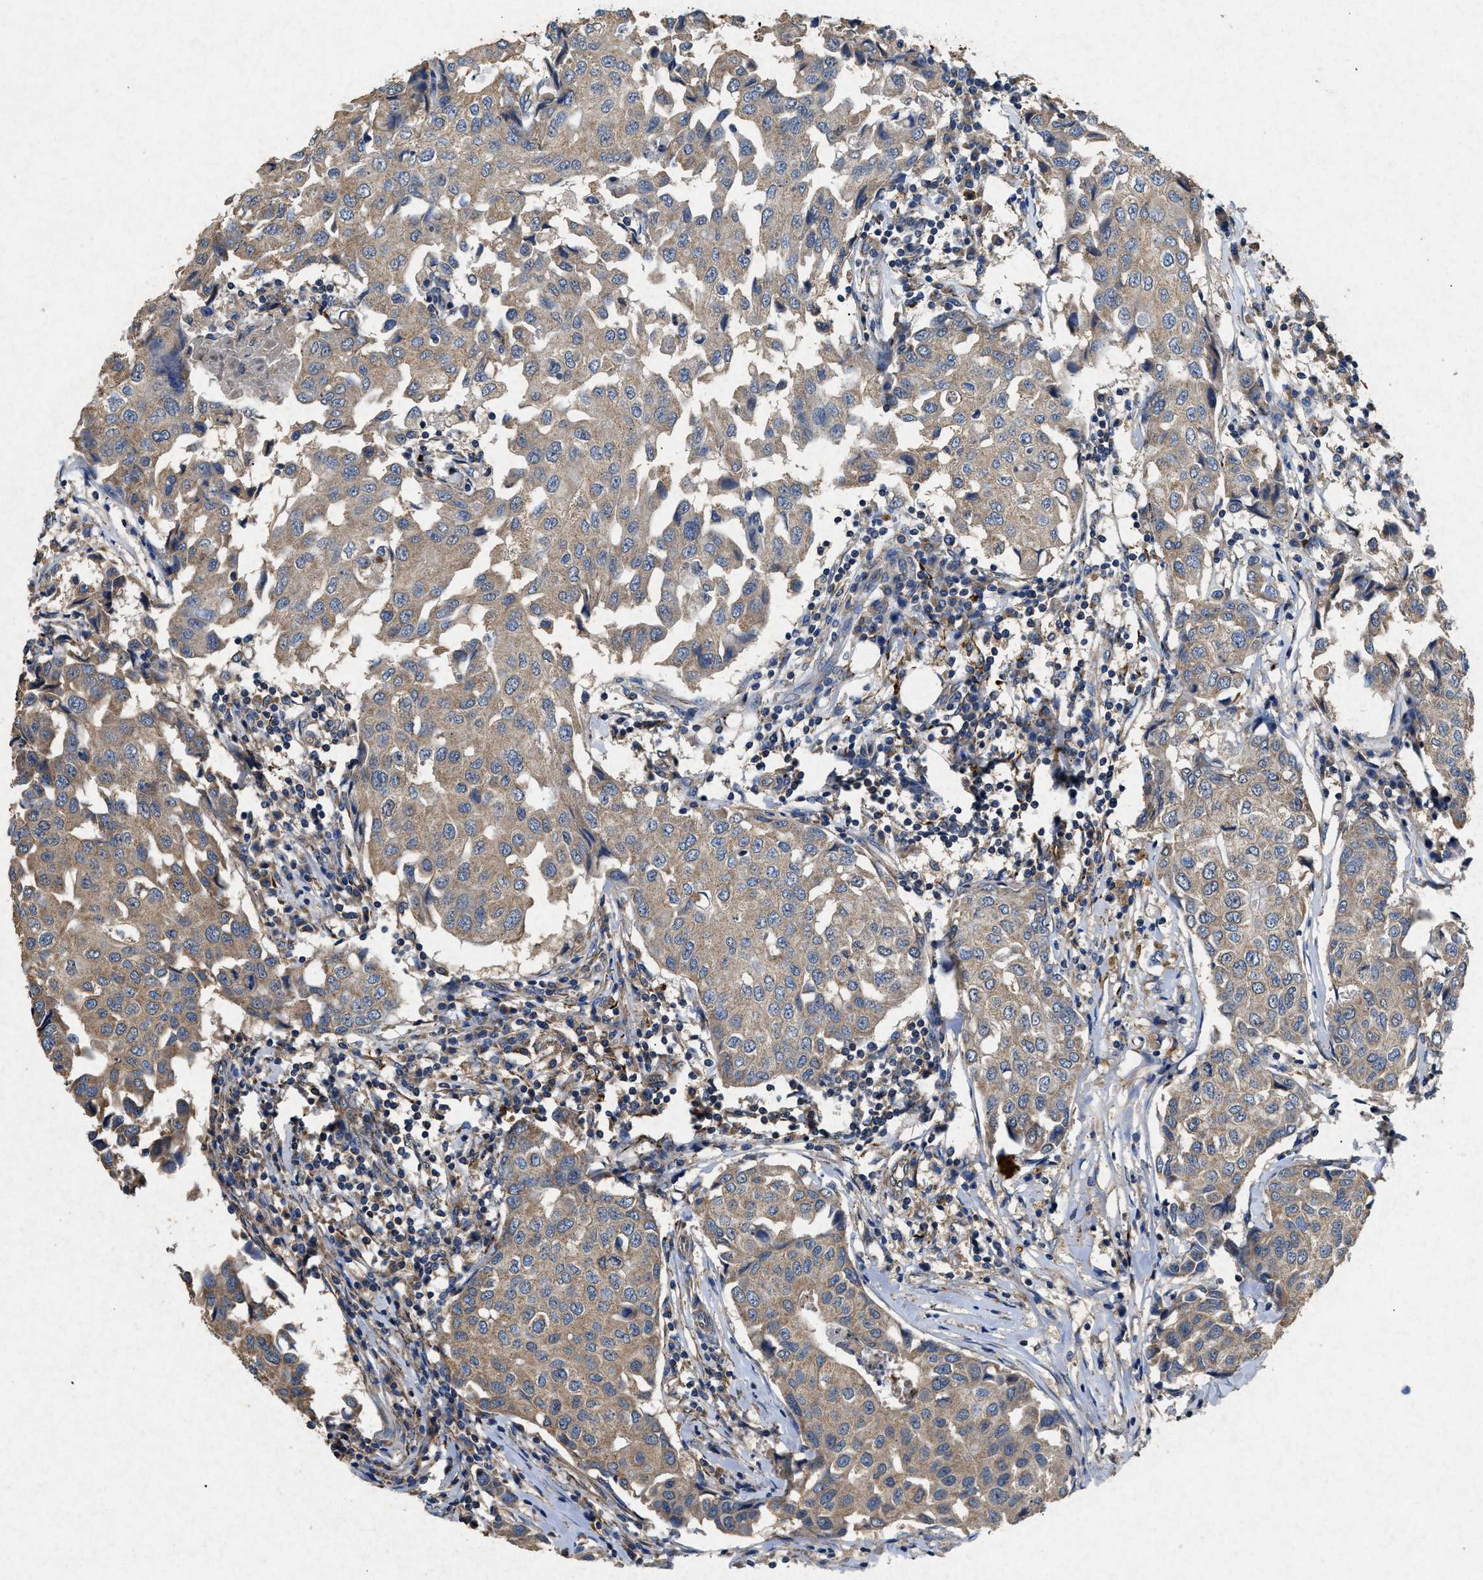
{"staining": {"intensity": "moderate", "quantity": ">75%", "location": "cytoplasmic/membranous"}, "tissue": "breast cancer", "cell_type": "Tumor cells", "image_type": "cancer", "snomed": [{"axis": "morphology", "description": "Duct carcinoma"}, {"axis": "topography", "description": "Breast"}], "caption": "Immunohistochemical staining of human breast cancer (intraductal carcinoma) exhibits medium levels of moderate cytoplasmic/membranous protein positivity in about >75% of tumor cells.", "gene": "CDK15", "patient": {"sex": "female", "age": 80}}